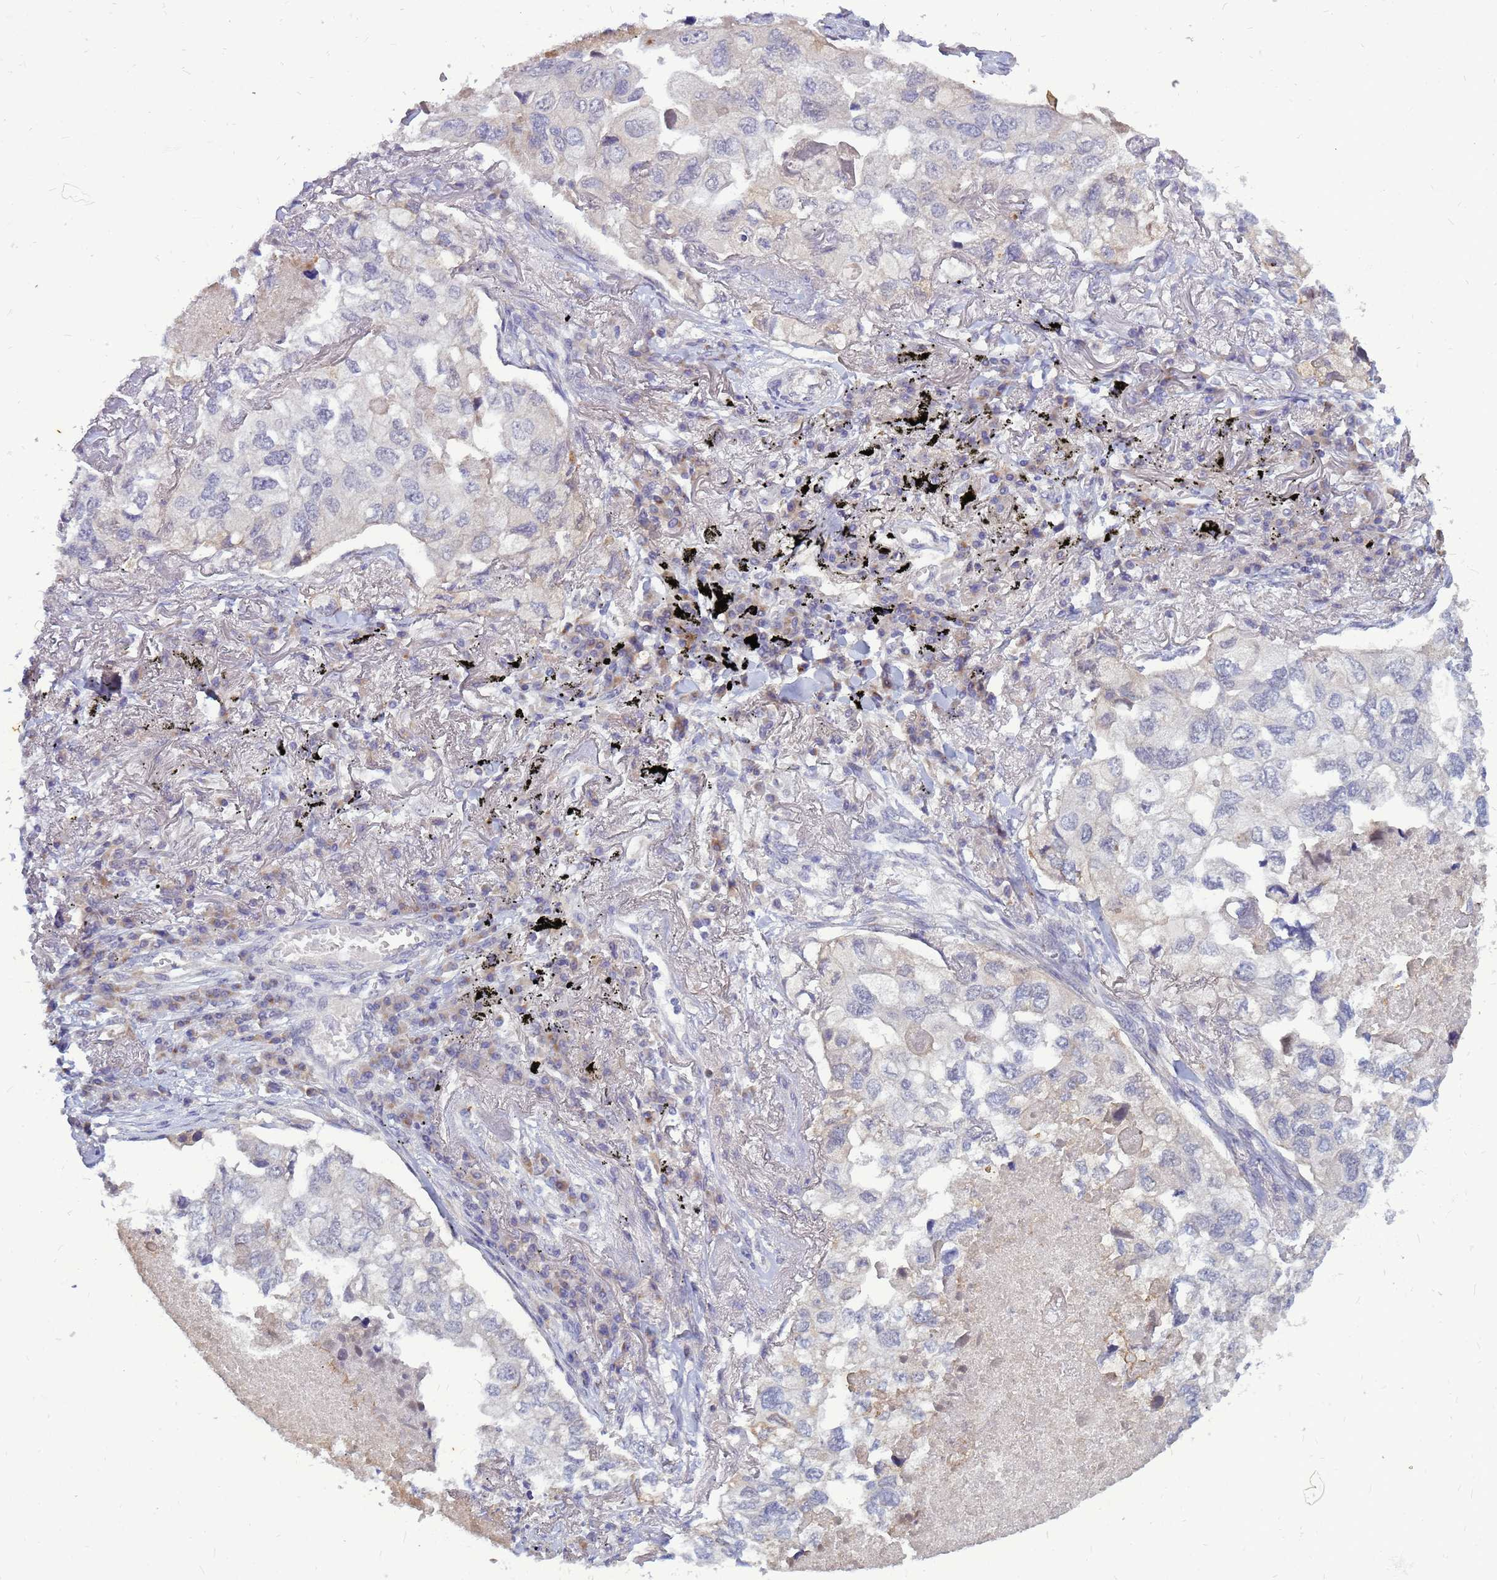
{"staining": {"intensity": "negative", "quantity": "none", "location": "none"}, "tissue": "lung cancer", "cell_type": "Tumor cells", "image_type": "cancer", "snomed": [{"axis": "morphology", "description": "Adenocarcinoma, NOS"}, {"axis": "topography", "description": "Lung"}], "caption": "Lung adenocarcinoma was stained to show a protein in brown. There is no significant expression in tumor cells.", "gene": "SRGAP3", "patient": {"sex": "male", "age": 65}}